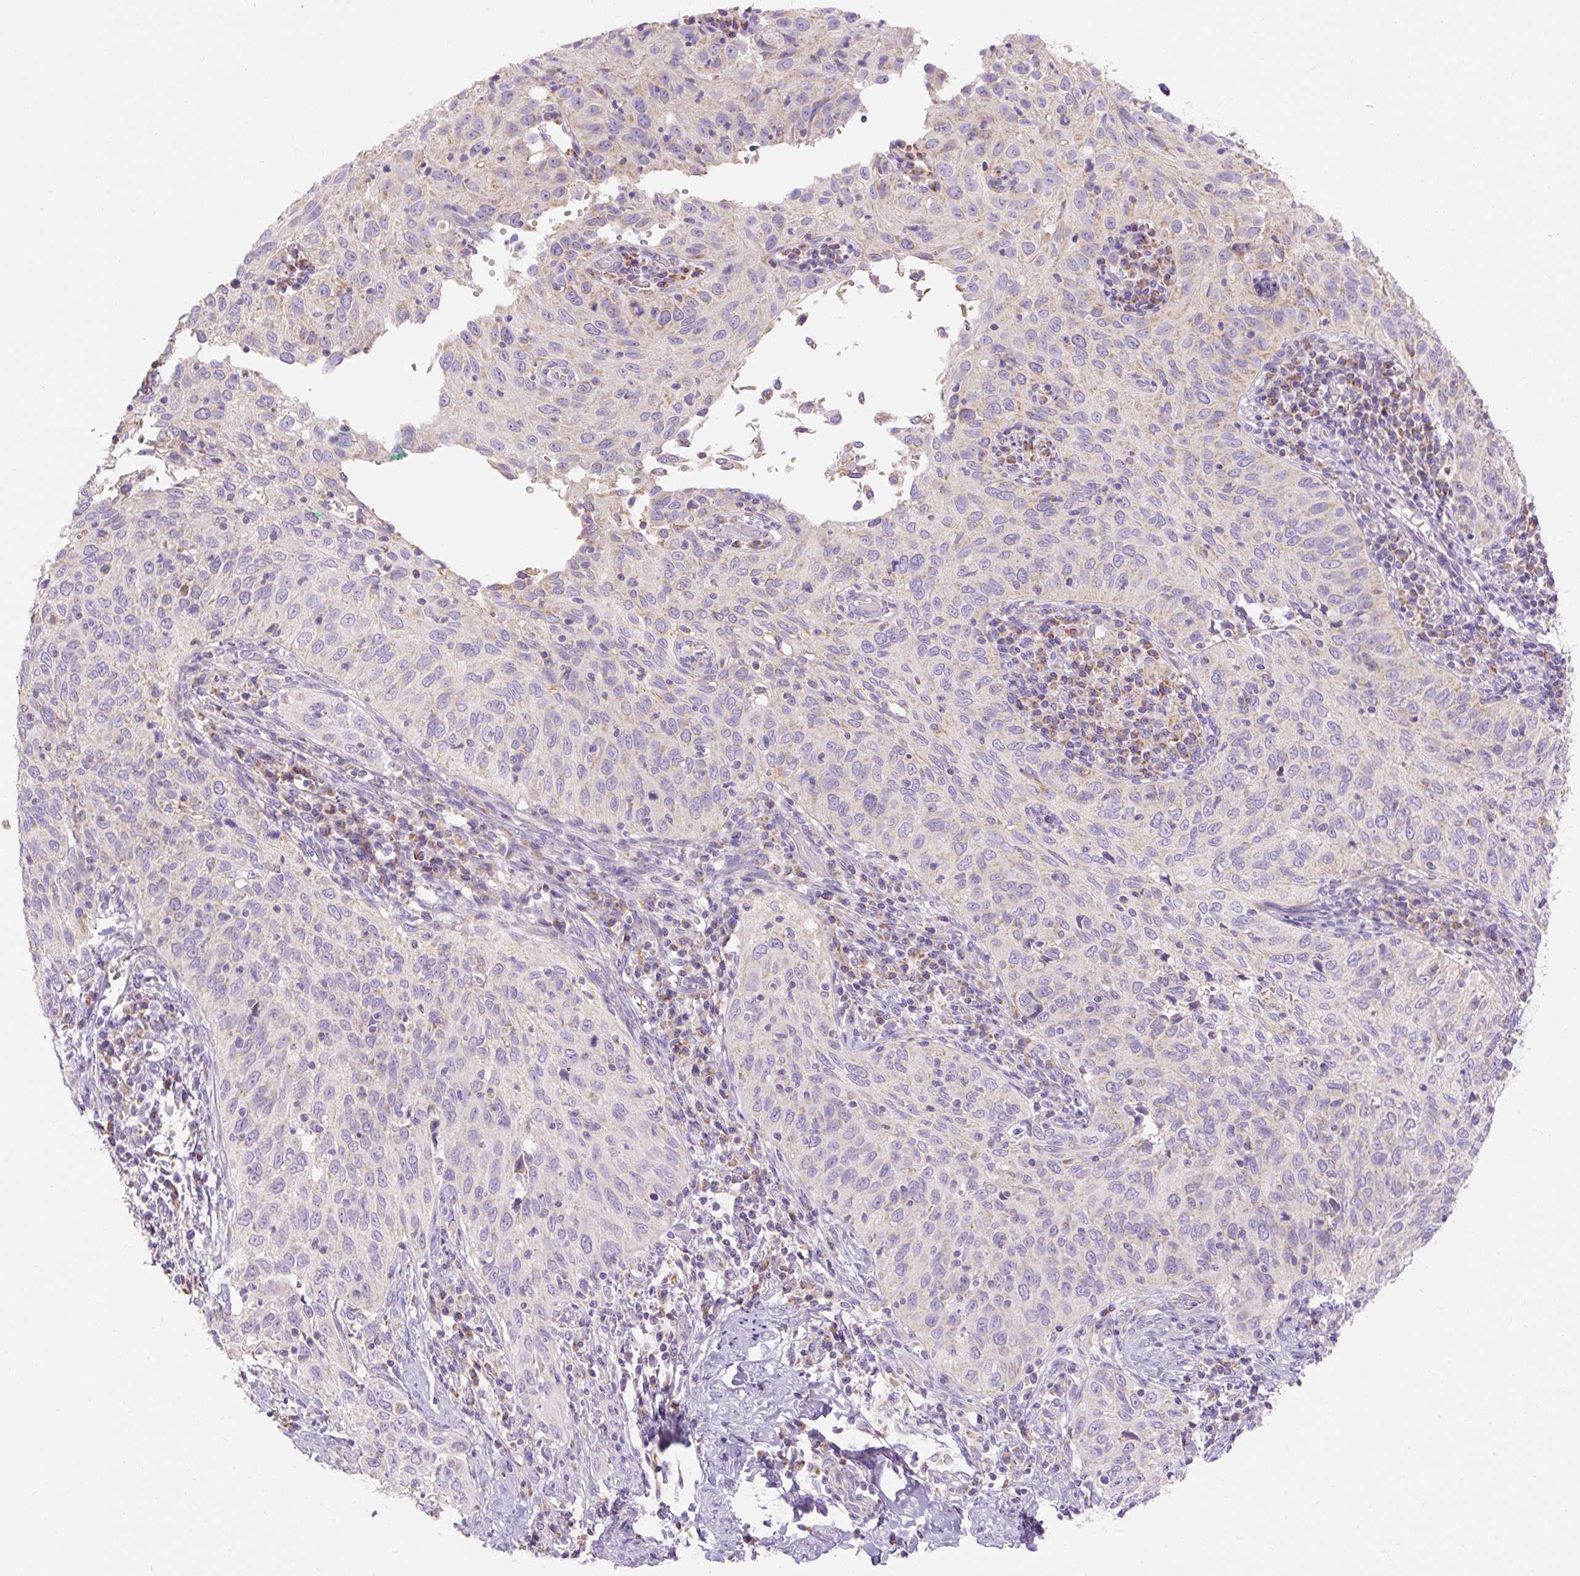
{"staining": {"intensity": "negative", "quantity": "none", "location": "none"}, "tissue": "cervical cancer", "cell_type": "Tumor cells", "image_type": "cancer", "snomed": [{"axis": "morphology", "description": "Squamous cell carcinoma, NOS"}, {"axis": "topography", "description": "Cervix"}], "caption": "Cervical squamous cell carcinoma stained for a protein using IHC displays no positivity tumor cells.", "gene": "PMAIP1", "patient": {"sex": "female", "age": 52}}